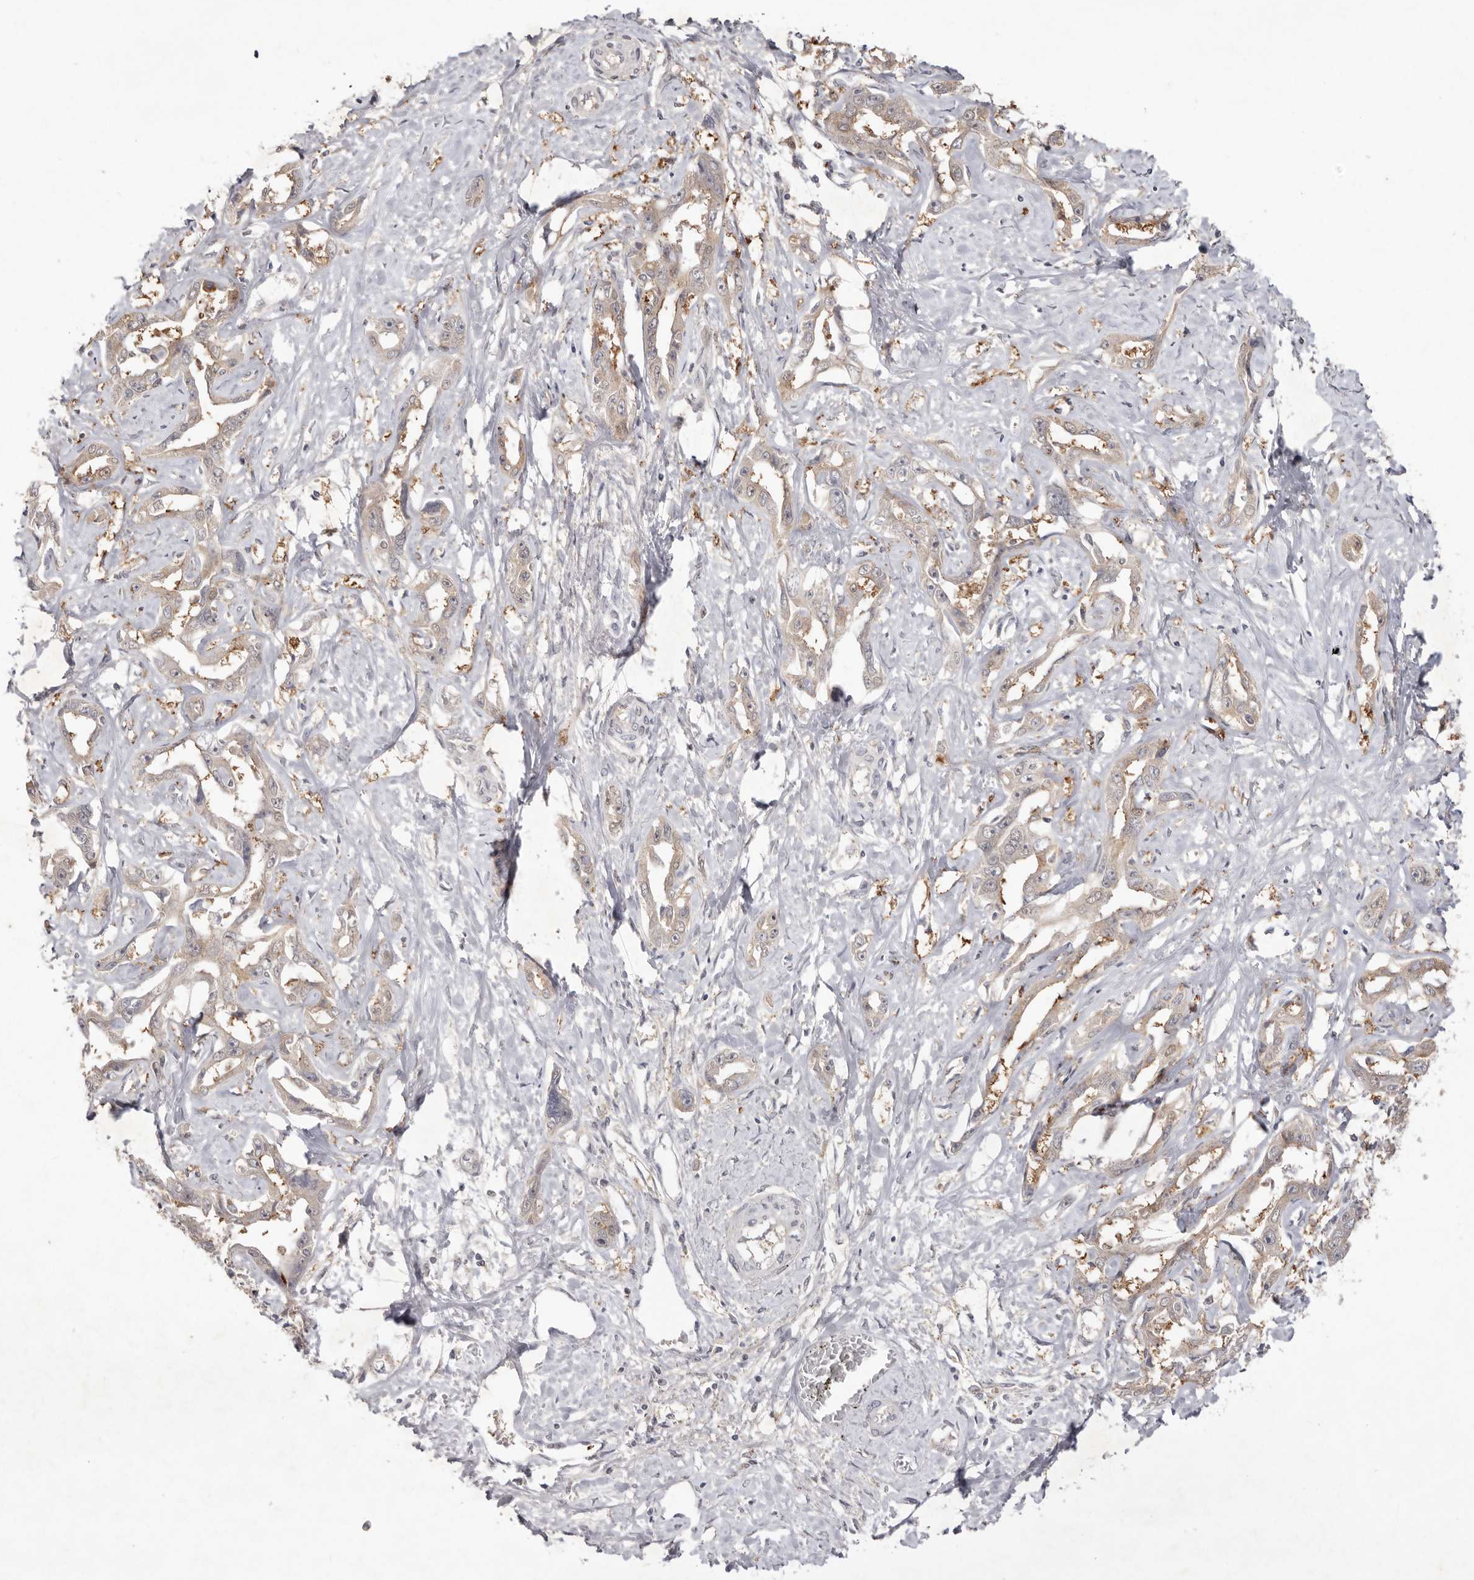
{"staining": {"intensity": "moderate", "quantity": ">75%", "location": "cytoplasmic/membranous"}, "tissue": "liver cancer", "cell_type": "Tumor cells", "image_type": "cancer", "snomed": [{"axis": "morphology", "description": "Cholangiocarcinoma"}, {"axis": "topography", "description": "Liver"}], "caption": "Protein analysis of liver cancer (cholangiocarcinoma) tissue reveals moderate cytoplasmic/membranous expression in about >75% of tumor cells. (IHC, brightfield microscopy, high magnification).", "gene": "TADA1", "patient": {"sex": "male", "age": 59}}